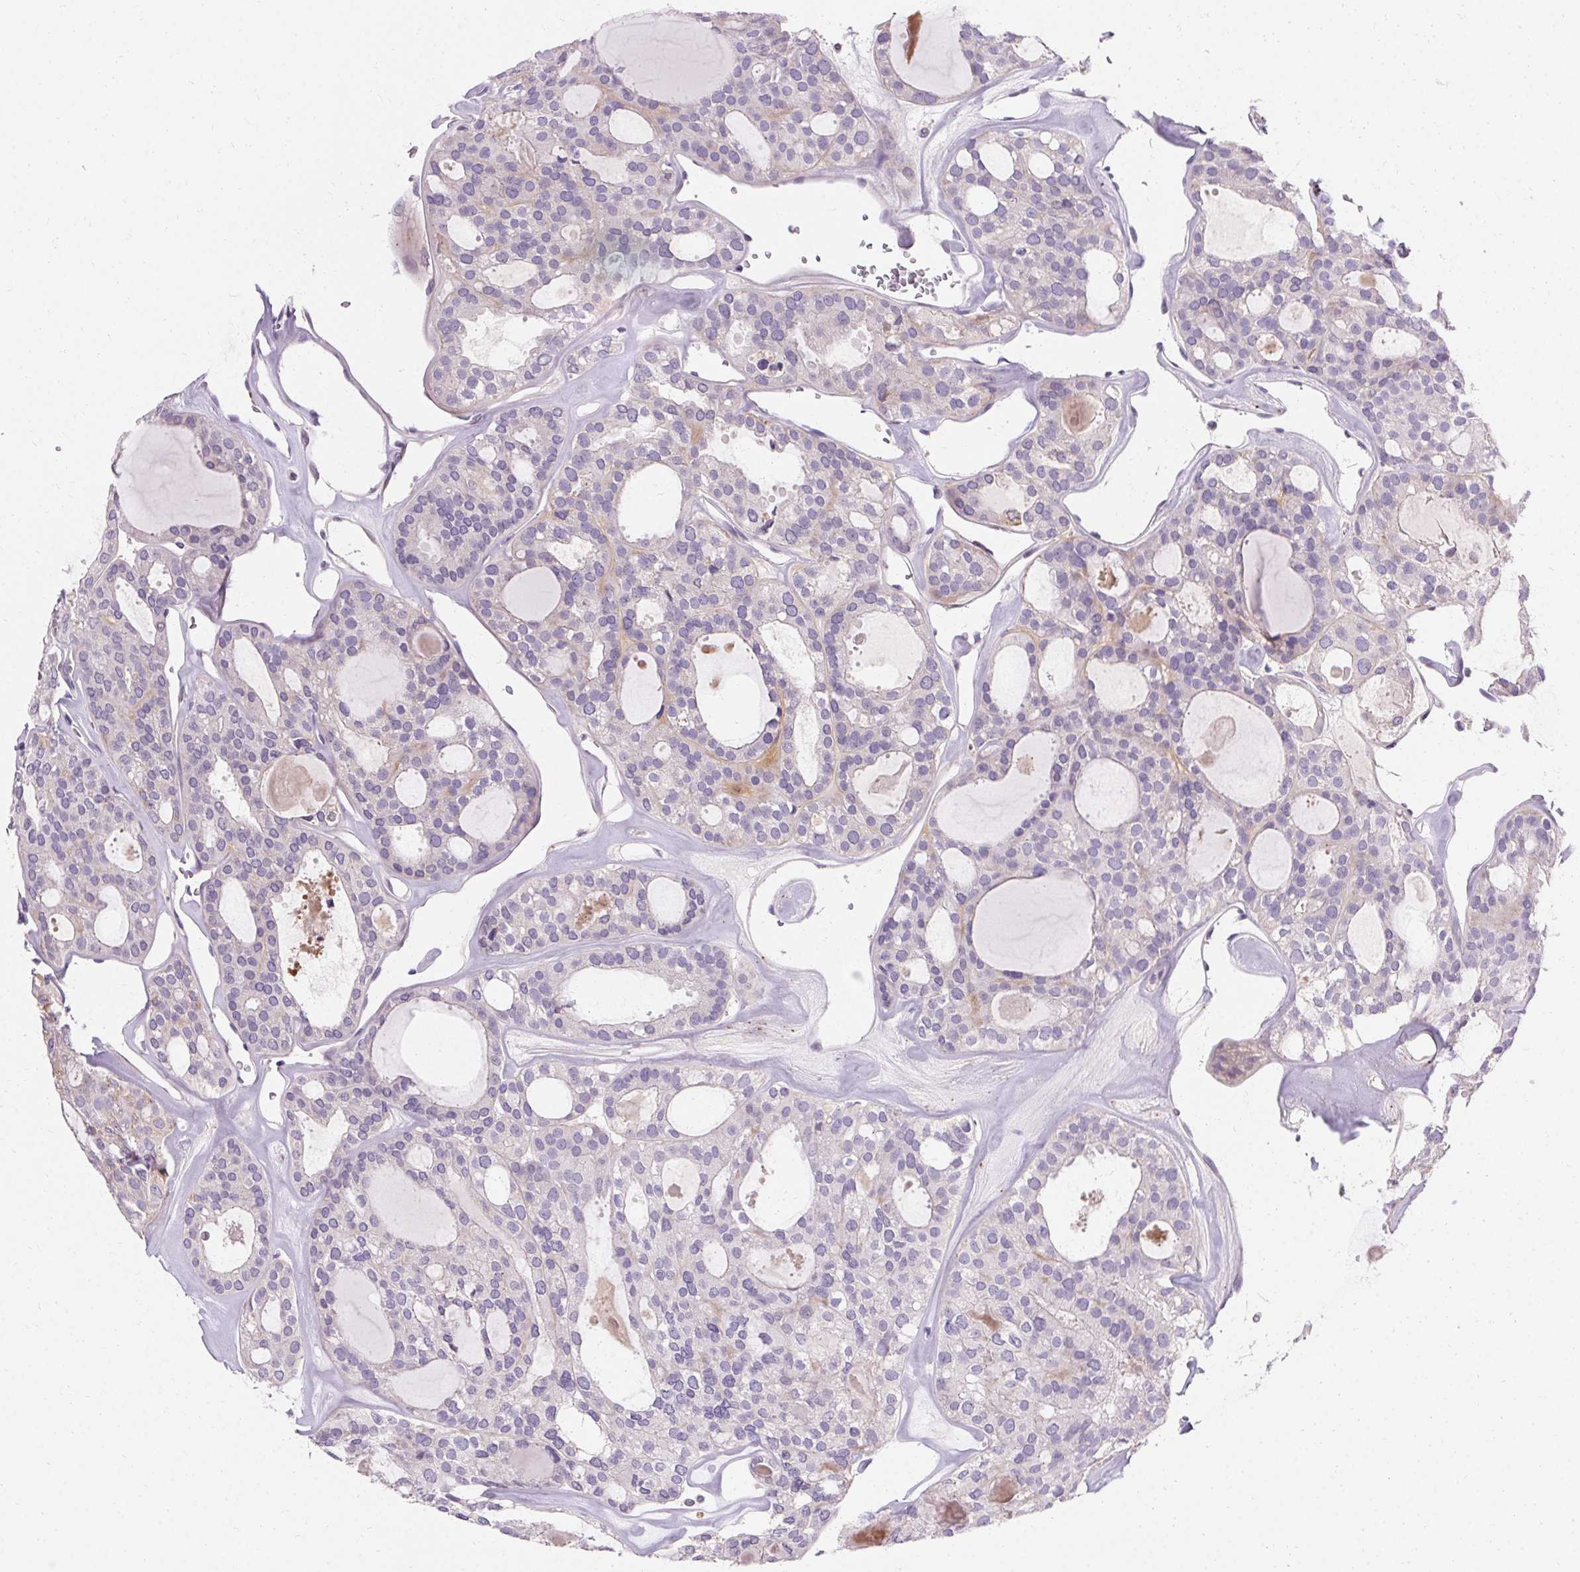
{"staining": {"intensity": "negative", "quantity": "none", "location": "none"}, "tissue": "thyroid cancer", "cell_type": "Tumor cells", "image_type": "cancer", "snomed": [{"axis": "morphology", "description": "Follicular adenoma carcinoma, NOS"}, {"axis": "topography", "description": "Thyroid gland"}], "caption": "High magnification brightfield microscopy of thyroid cancer stained with DAB (3,3'-diaminobenzidine) (brown) and counterstained with hematoxylin (blue): tumor cells show no significant expression.", "gene": "TRIP13", "patient": {"sex": "male", "age": 75}}